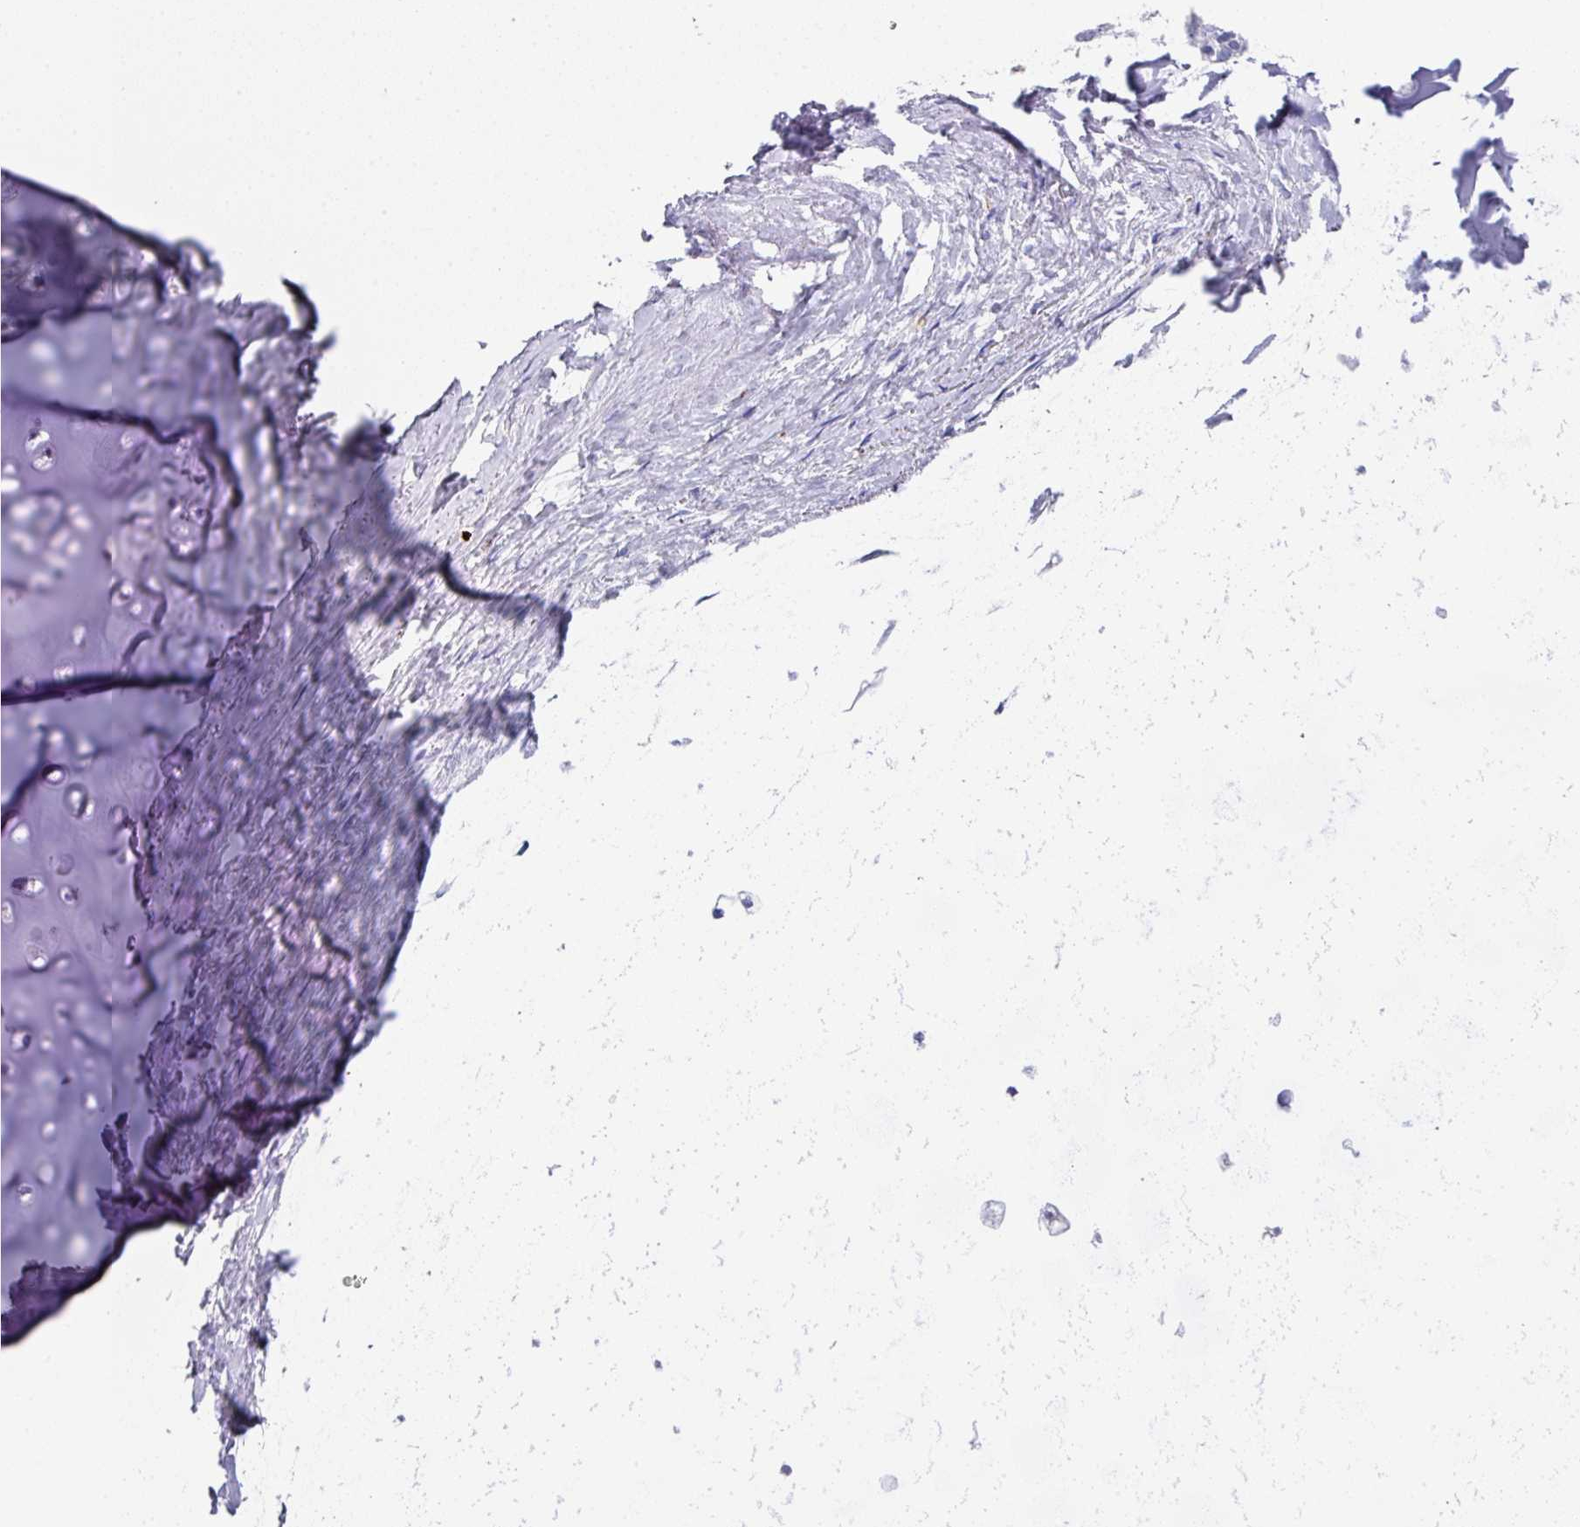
{"staining": {"intensity": "negative", "quantity": "none", "location": "none"}, "tissue": "soft tissue", "cell_type": "Chondrocytes", "image_type": "normal", "snomed": [{"axis": "morphology", "description": "Normal tissue, NOS"}, {"axis": "topography", "description": "Cartilage tissue"}, {"axis": "topography", "description": "Bronchus"}], "caption": "Micrograph shows no protein staining in chondrocytes of unremarkable soft tissue.", "gene": "CPVL", "patient": {"sex": "male", "age": 56}}